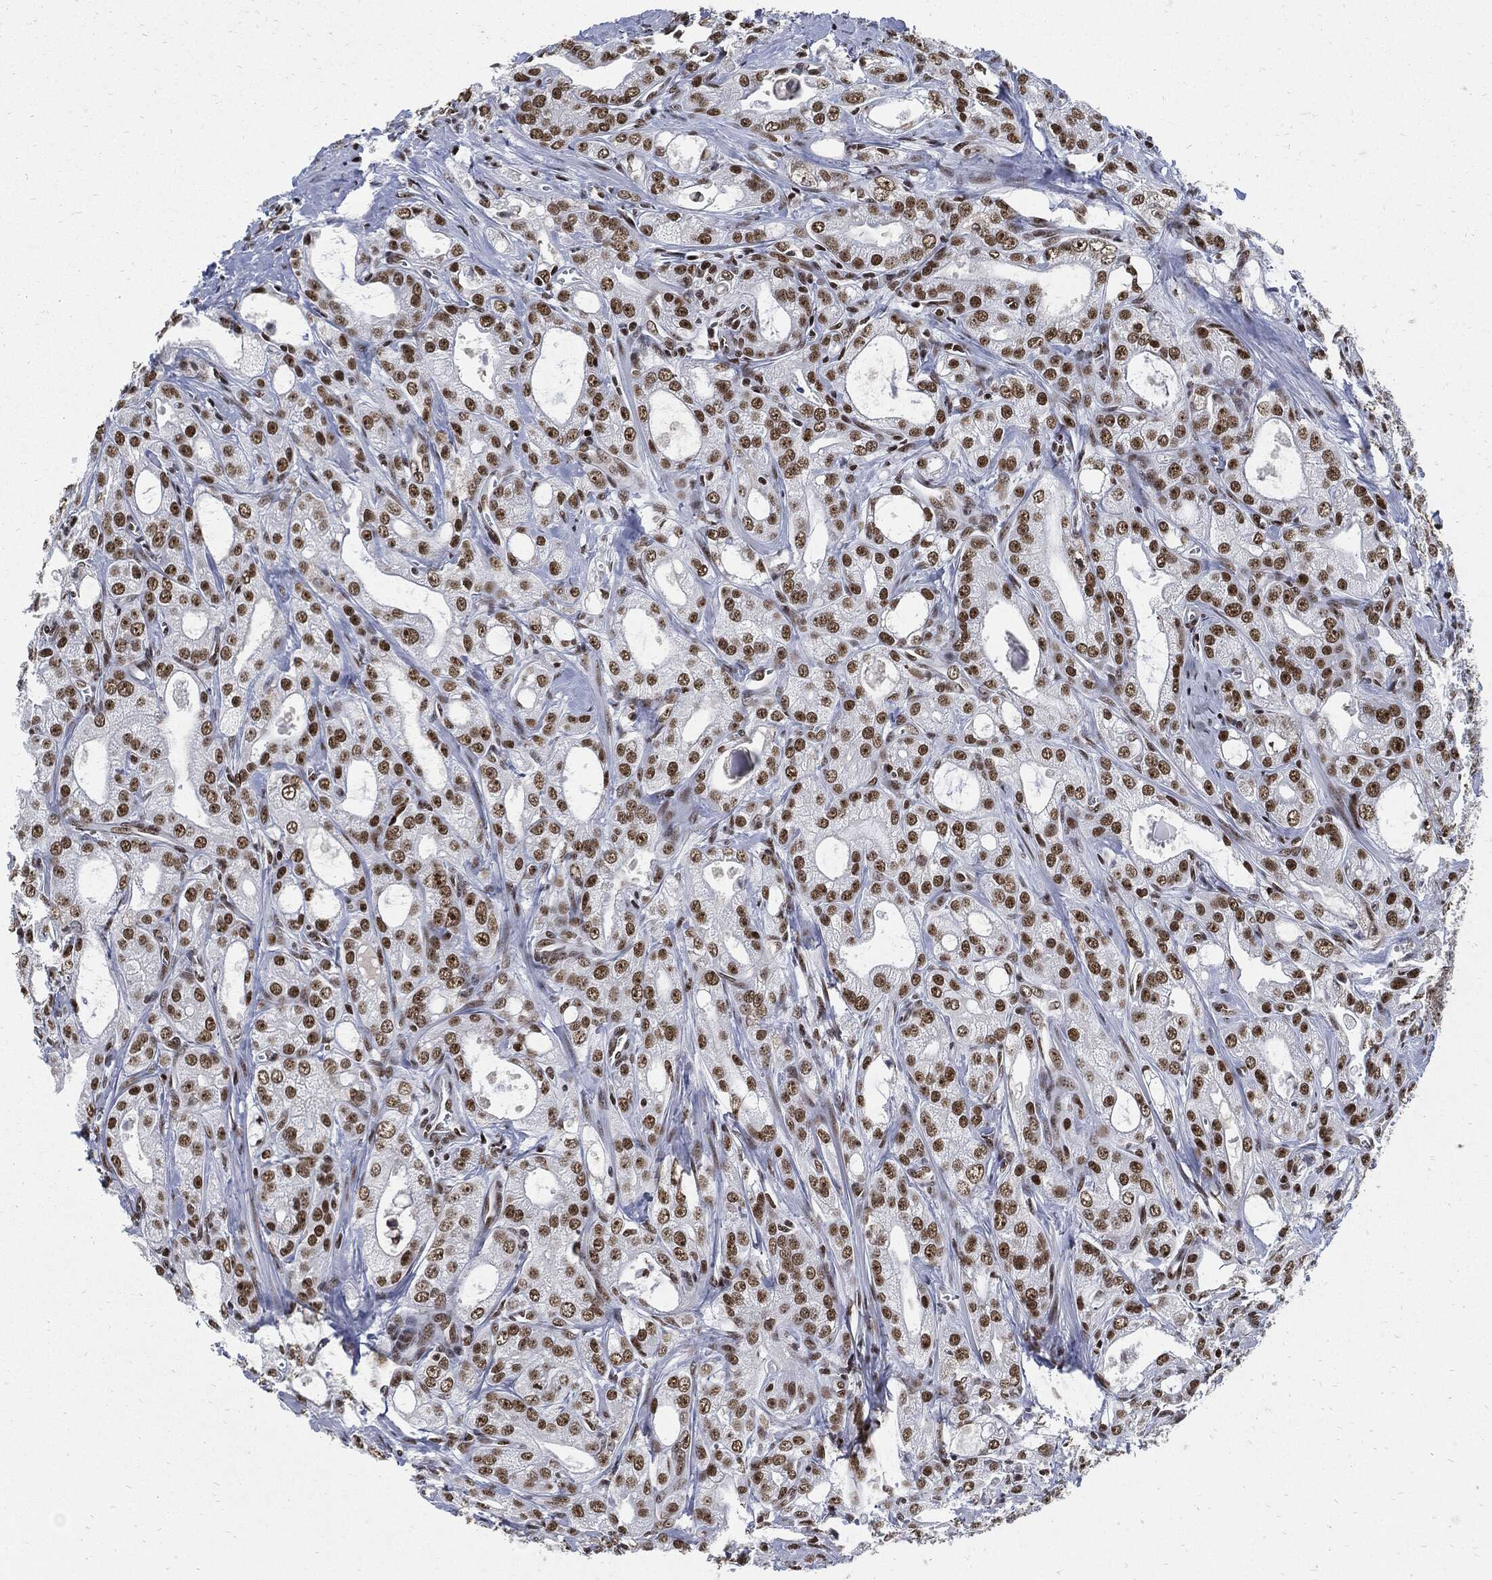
{"staining": {"intensity": "moderate", "quantity": "25%-75%", "location": "nuclear"}, "tissue": "prostate cancer", "cell_type": "Tumor cells", "image_type": "cancer", "snomed": [{"axis": "morphology", "description": "Adenocarcinoma, NOS"}, {"axis": "morphology", "description": "Adenocarcinoma, High grade"}, {"axis": "topography", "description": "Prostate"}], "caption": "IHC photomicrograph of neoplastic tissue: adenocarcinoma (high-grade) (prostate) stained using immunohistochemistry (IHC) shows medium levels of moderate protein expression localized specifically in the nuclear of tumor cells, appearing as a nuclear brown color.", "gene": "TERF2", "patient": {"sex": "male", "age": 70}}